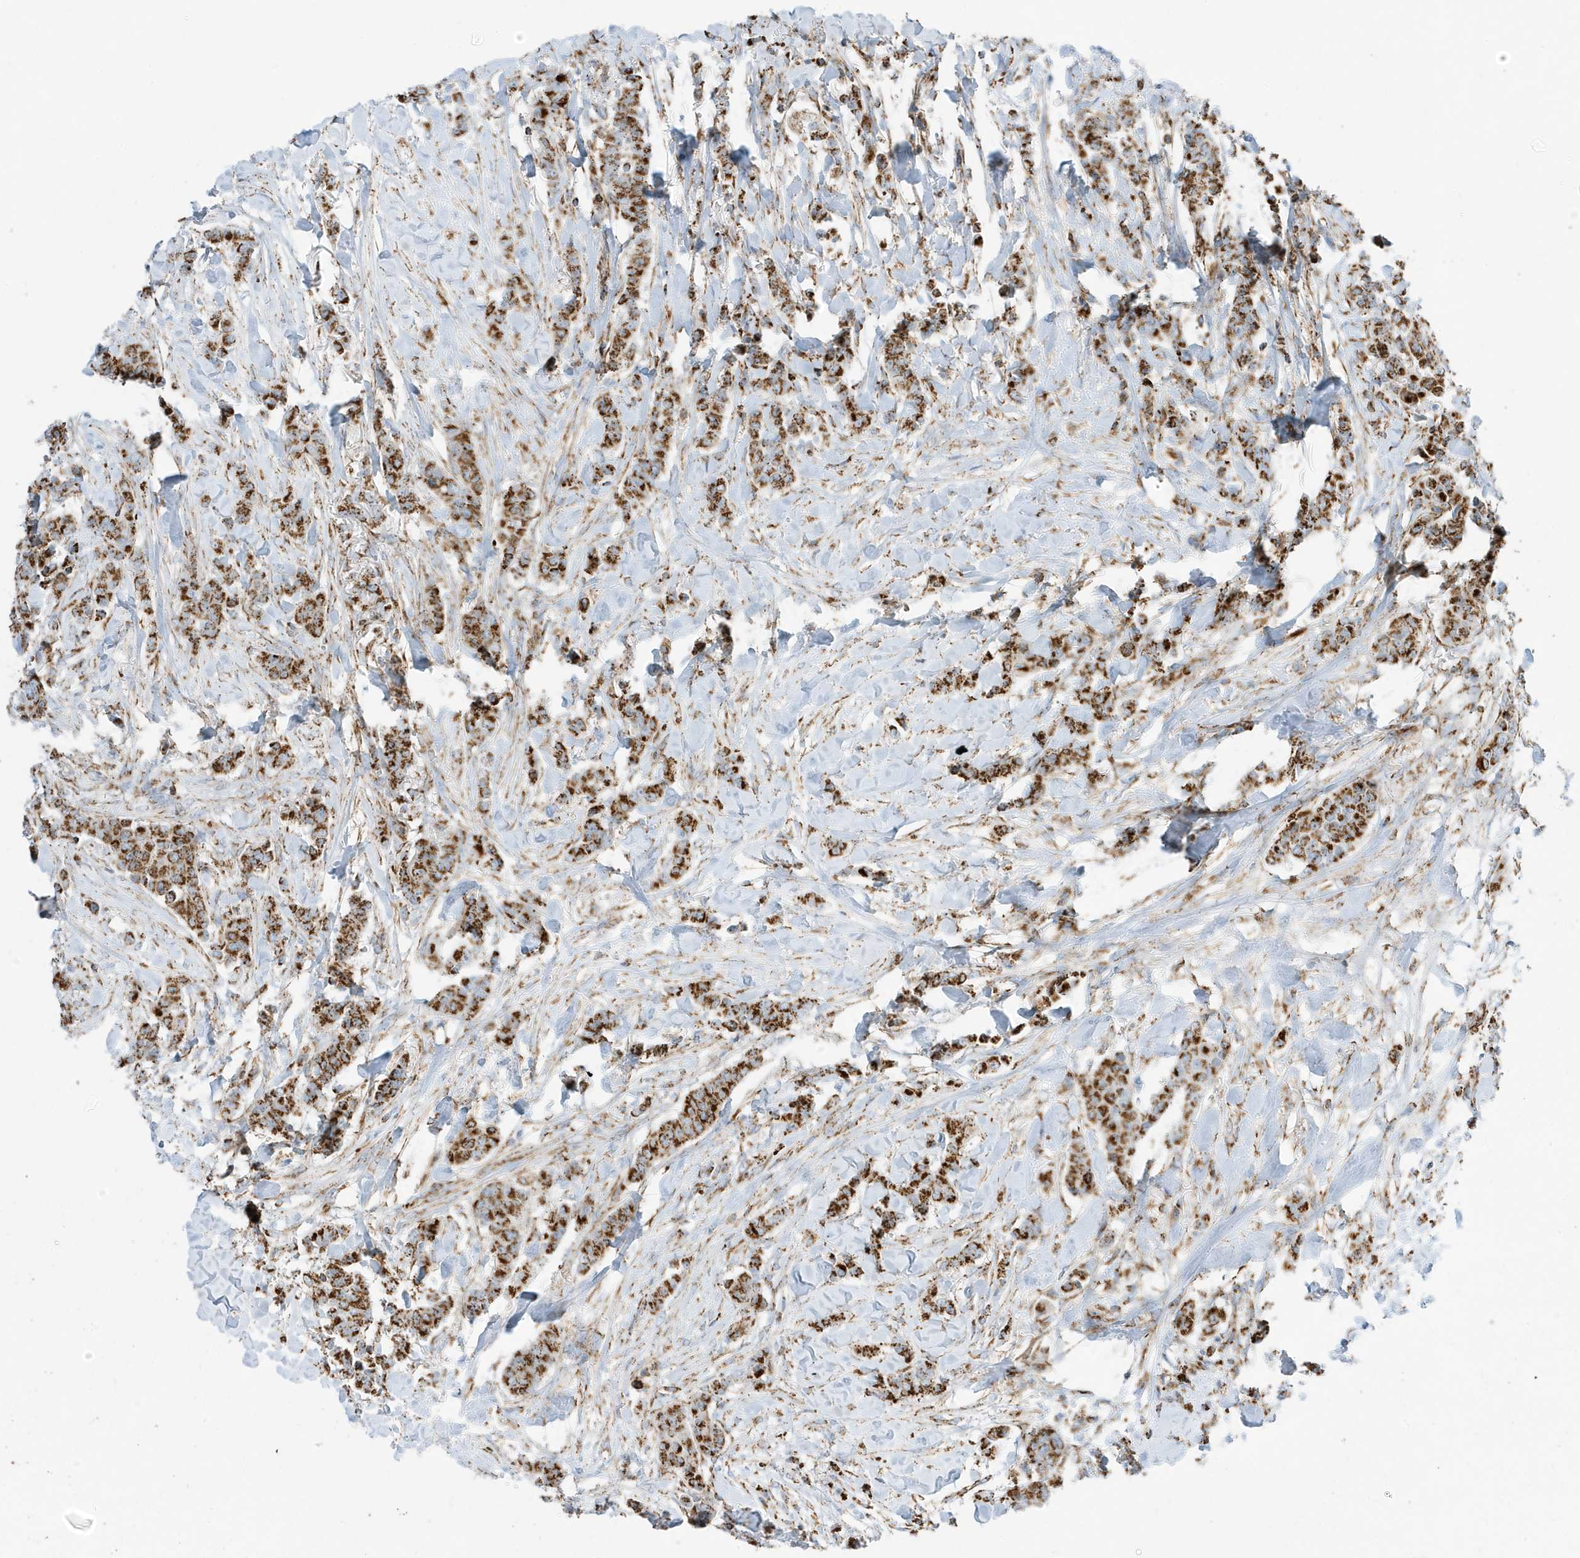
{"staining": {"intensity": "strong", "quantity": ">75%", "location": "cytoplasmic/membranous"}, "tissue": "breast cancer", "cell_type": "Tumor cells", "image_type": "cancer", "snomed": [{"axis": "morphology", "description": "Duct carcinoma"}, {"axis": "topography", "description": "Breast"}], "caption": "A brown stain highlights strong cytoplasmic/membranous staining of a protein in human infiltrating ductal carcinoma (breast) tumor cells.", "gene": "ATP5ME", "patient": {"sex": "female", "age": 40}}